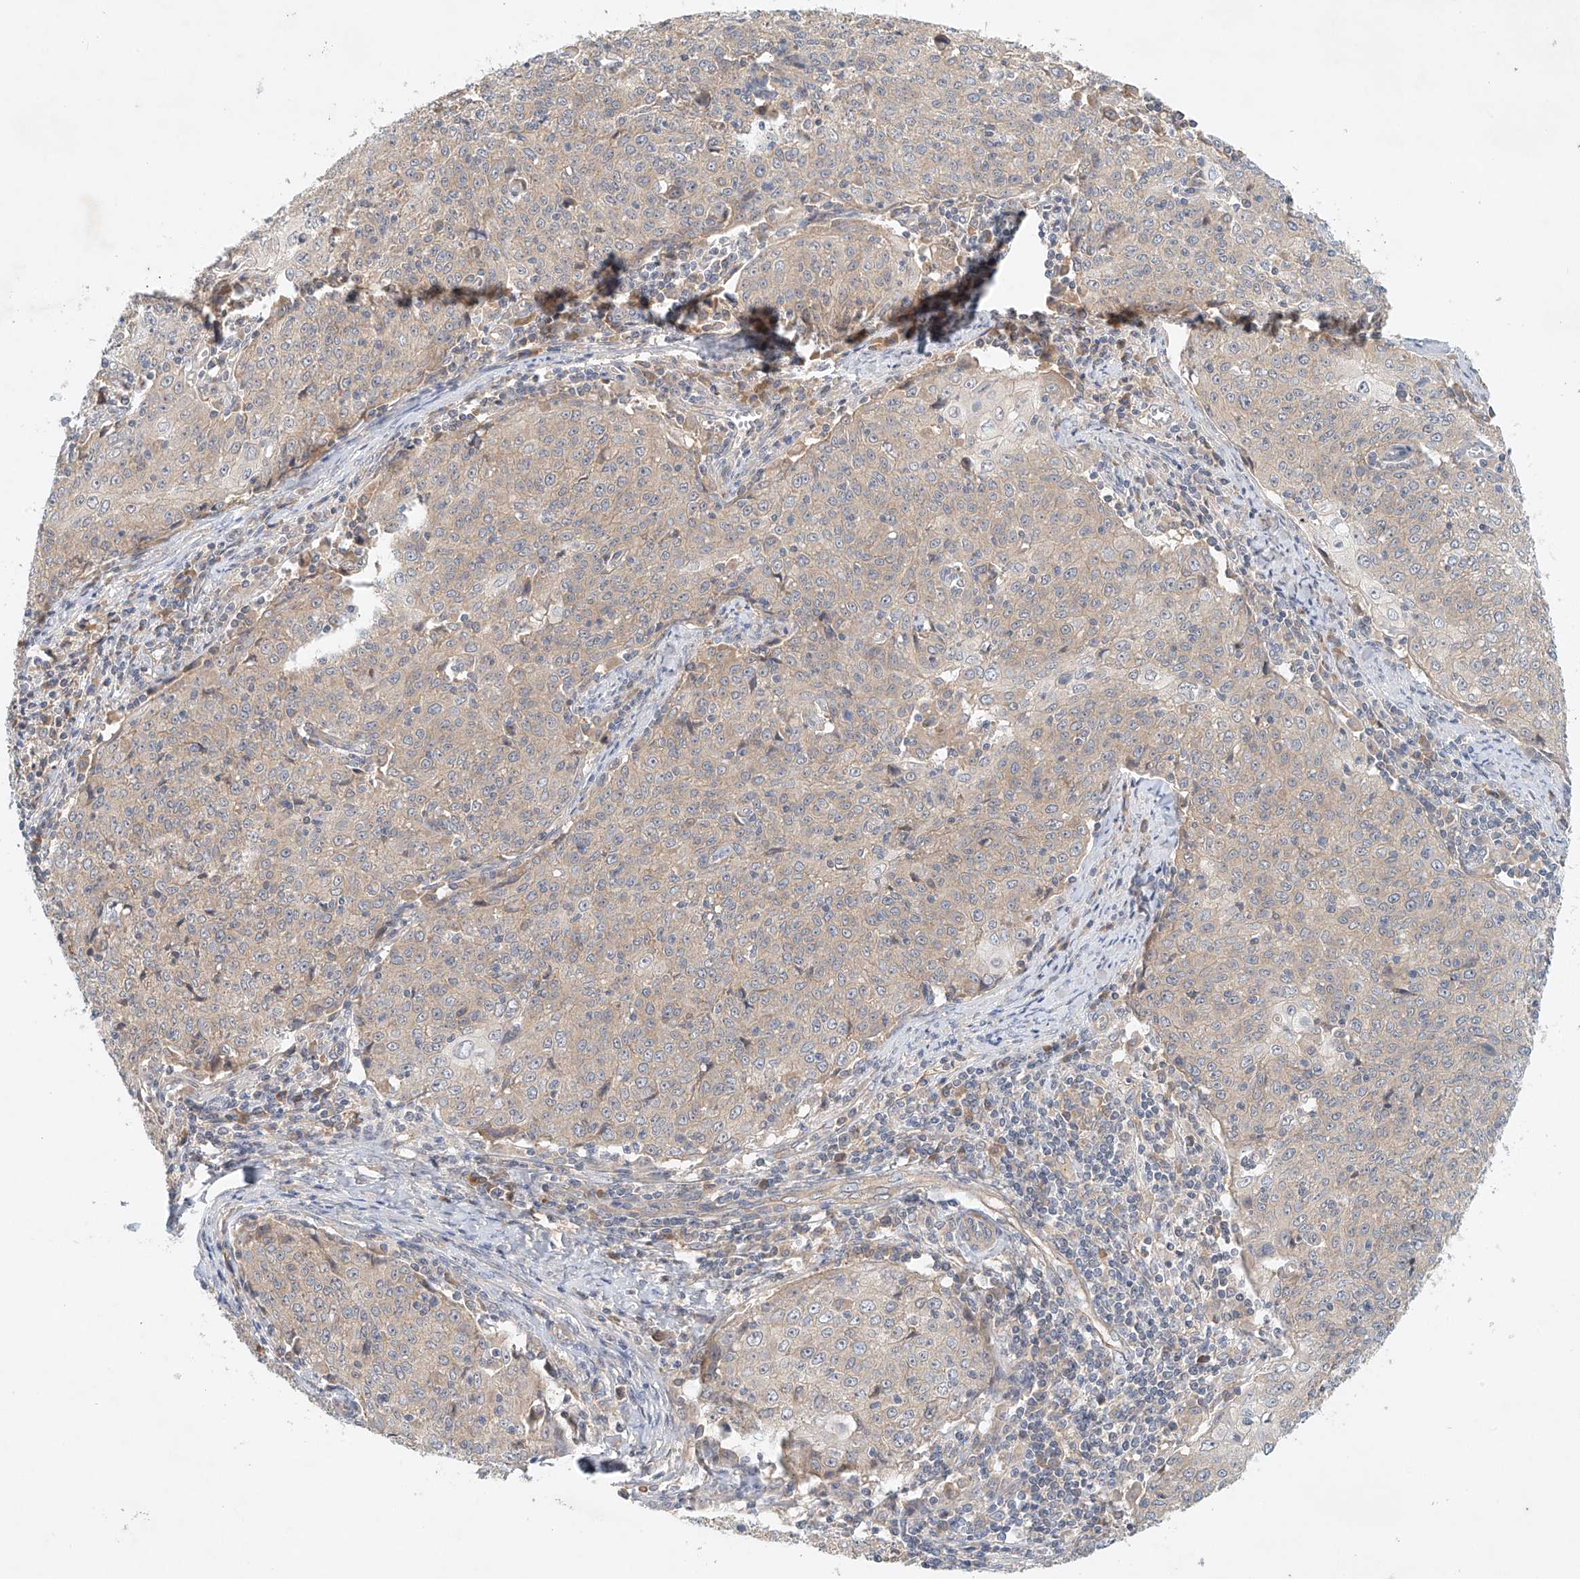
{"staining": {"intensity": "negative", "quantity": "none", "location": "none"}, "tissue": "cervical cancer", "cell_type": "Tumor cells", "image_type": "cancer", "snomed": [{"axis": "morphology", "description": "Squamous cell carcinoma, NOS"}, {"axis": "topography", "description": "Cervix"}], "caption": "Tumor cells show no significant protein expression in cervical cancer (squamous cell carcinoma).", "gene": "LYRM9", "patient": {"sex": "female", "age": 48}}